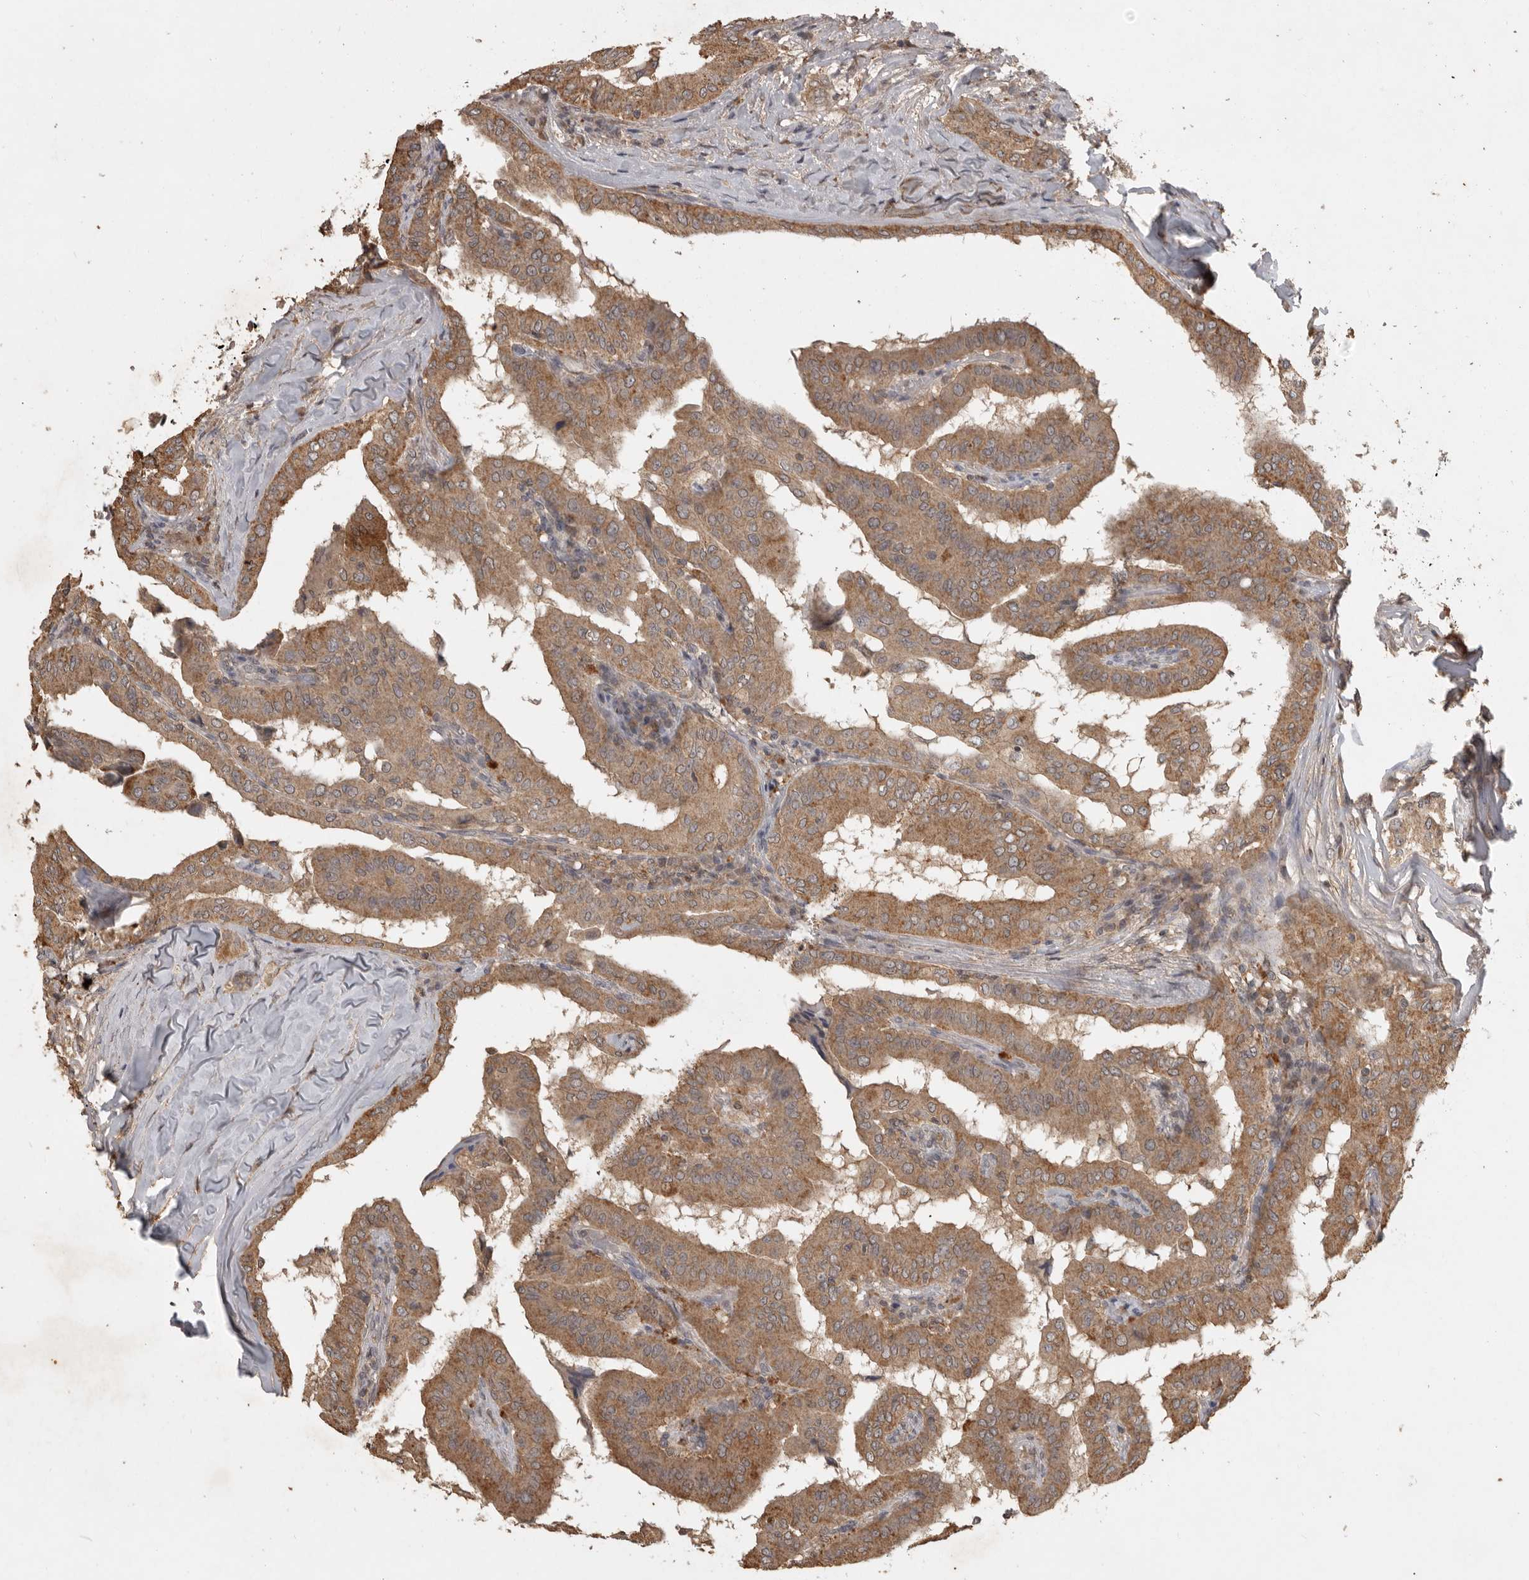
{"staining": {"intensity": "moderate", "quantity": ">75%", "location": "cytoplasmic/membranous"}, "tissue": "thyroid cancer", "cell_type": "Tumor cells", "image_type": "cancer", "snomed": [{"axis": "morphology", "description": "Papillary adenocarcinoma, NOS"}, {"axis": "topography", "description": "Thyroid gland"}], "caption": "This photomicrograph reveals thyroid cancer stained with immunohistochemistry to label a protein in brown. The cytoplasmic/membranous of tumor cells show moderate positivity for the protein. Nuclei are counter-stained blue.", "gene": "ADAMTS4", "patient": {"sex": "male", "age": 33}}